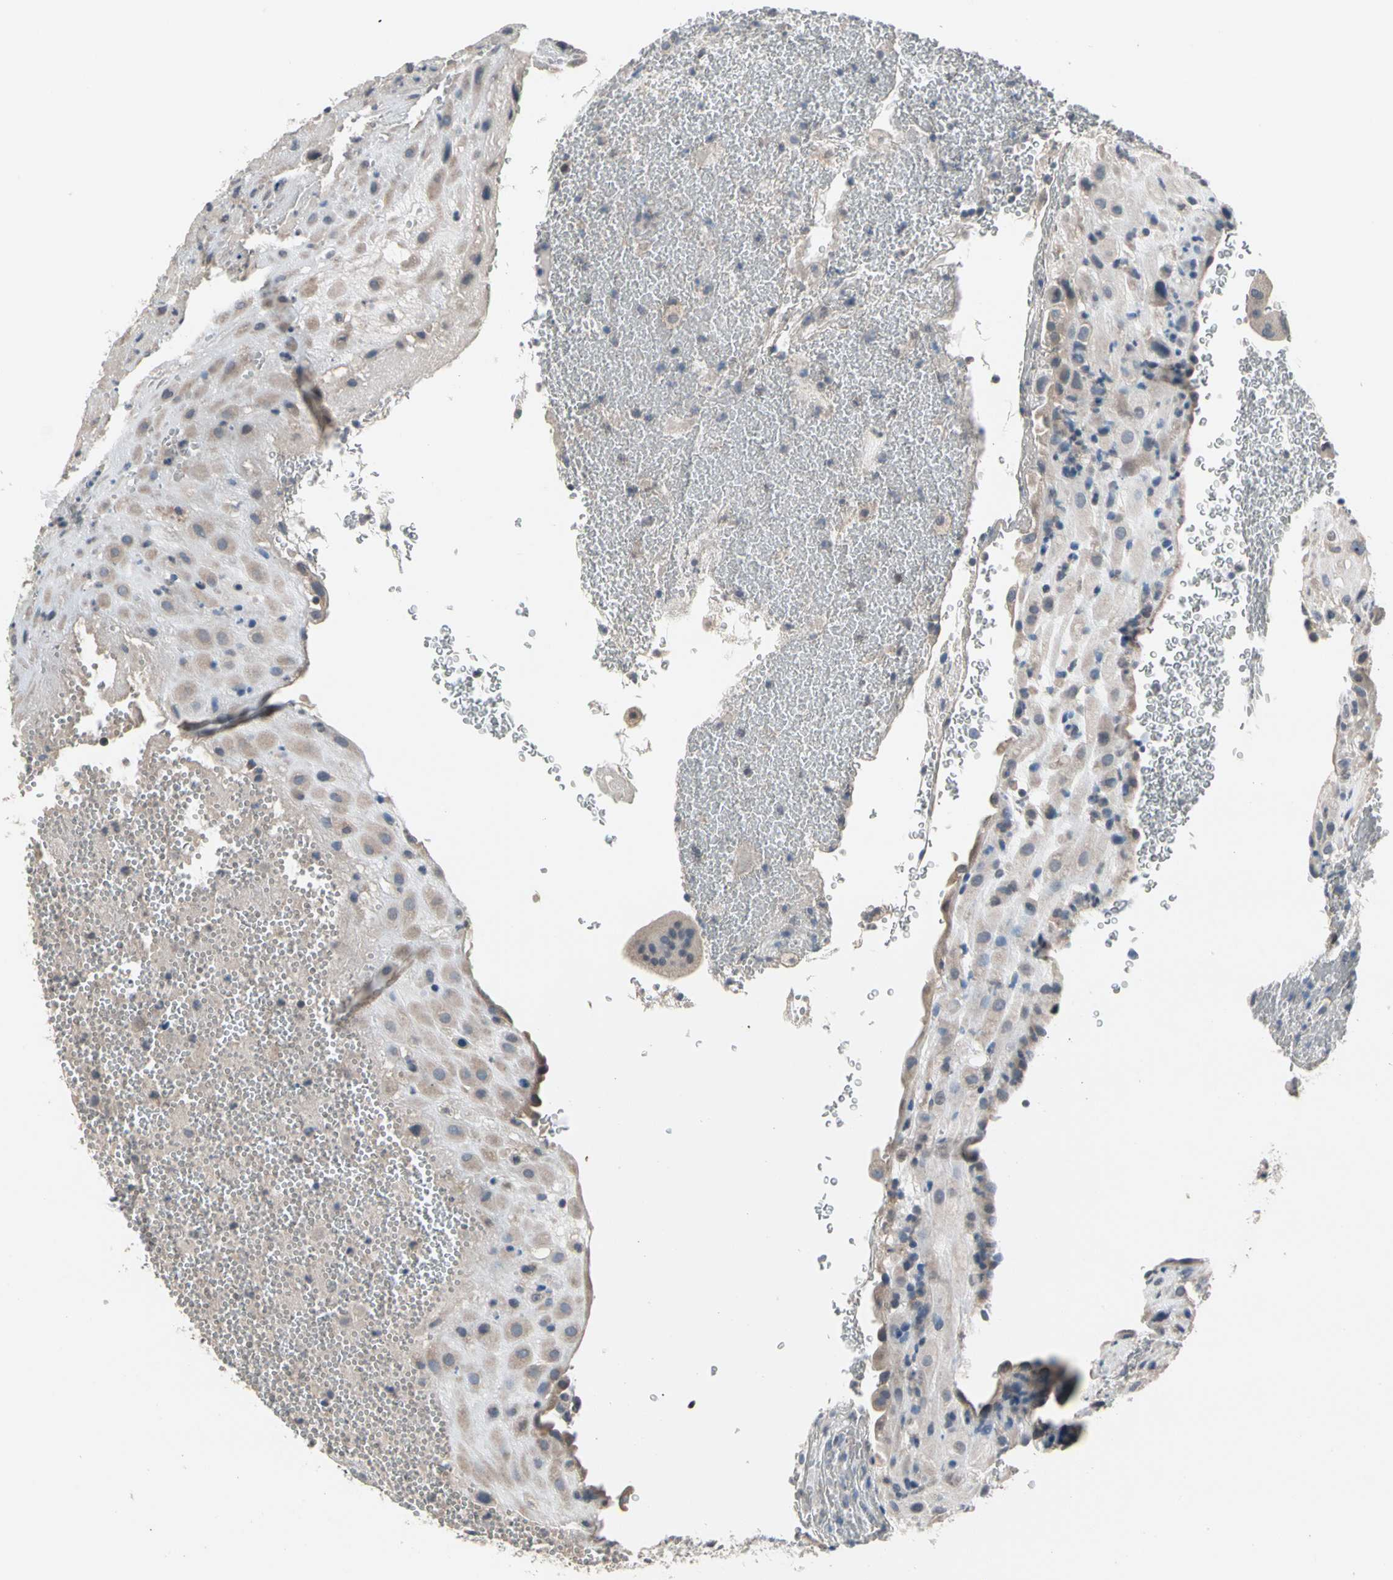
{"staining": {"intensity": "weak", "quantity": ">75%", "location": "cytoplasmic/membranous"}, "tissue": "placenta", "cell_type": "Decidual cells", "image_type": "normal", "snomed": [{"axis": "morphology", "description": "Normal tissue, NOS"}, {"axis": "topography", "description": "Placenta"}], "caption": "IHC (DAB) staining of normal human placenta reveals weak cytoplasmic/membranous protein expression in approximately >75% of decidual cells.", "gene": "SV2A", "patient": {"sex": "female", "age": 19}}